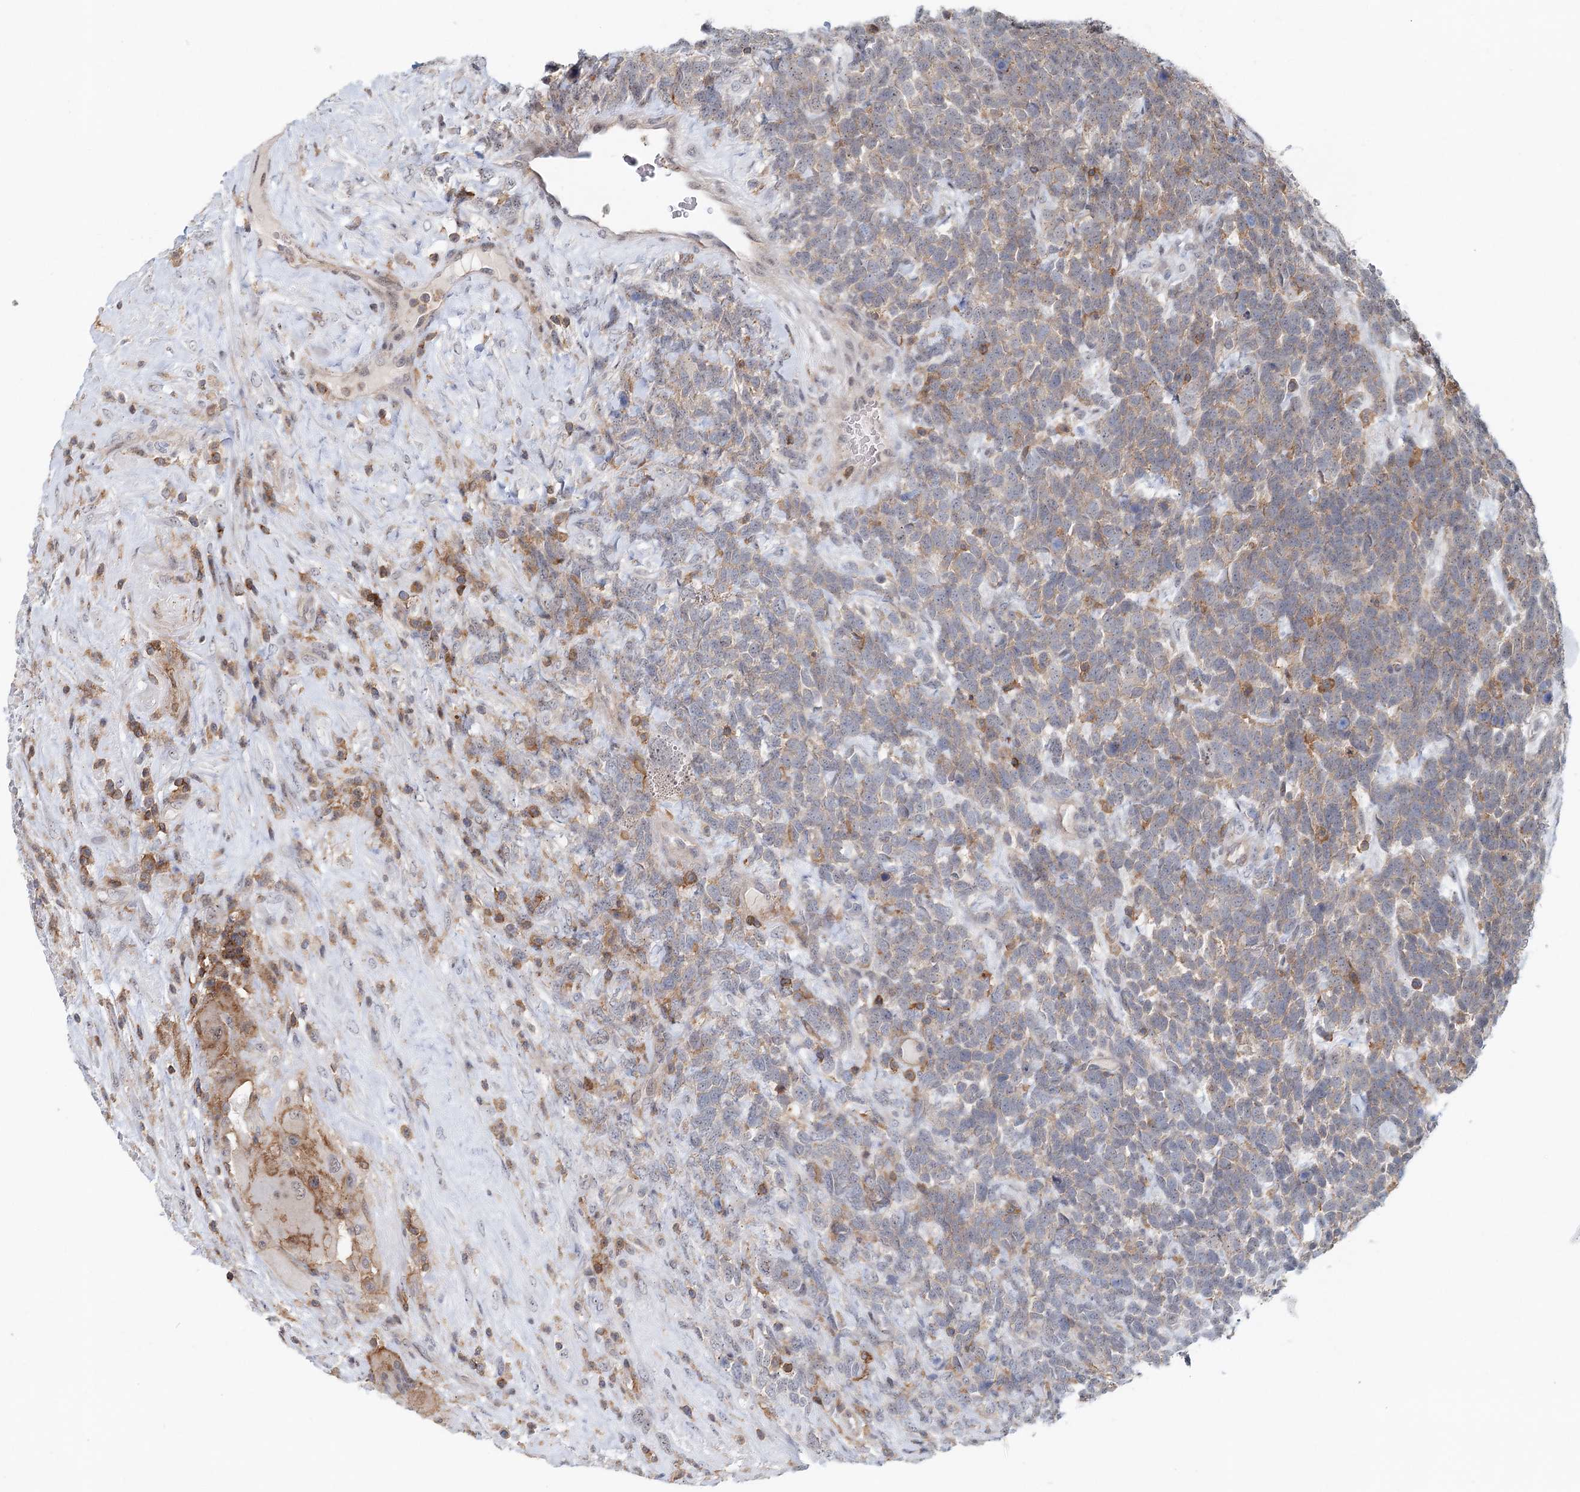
{"staining": {"intensity": "moderate", "quantity": "<25%", "location": "cytoplasmic/membranous"}, "tissue": "urothelial cancer", "cell_type": "Tumor cells", "image_type": "cancer", "snomed": [{"axis": "morphology", "description": "Urothelial carcinoma, High grade"}, {"axis": "topography", "description": "Urinary bladder"}], "caption": "Urothelial carcinoma (high-grade) tissue exhibits moderate cytoplasmic/membranous expression in approximately <25% of tumor cells The staining was performed using DAB to visualize the protein expression in brown, while the nuclei were stained in blue with hematoxylin (Magnification: 20x).", "gene": "CDC42SE2", "patient": {"sex": "female", "age": 82}}